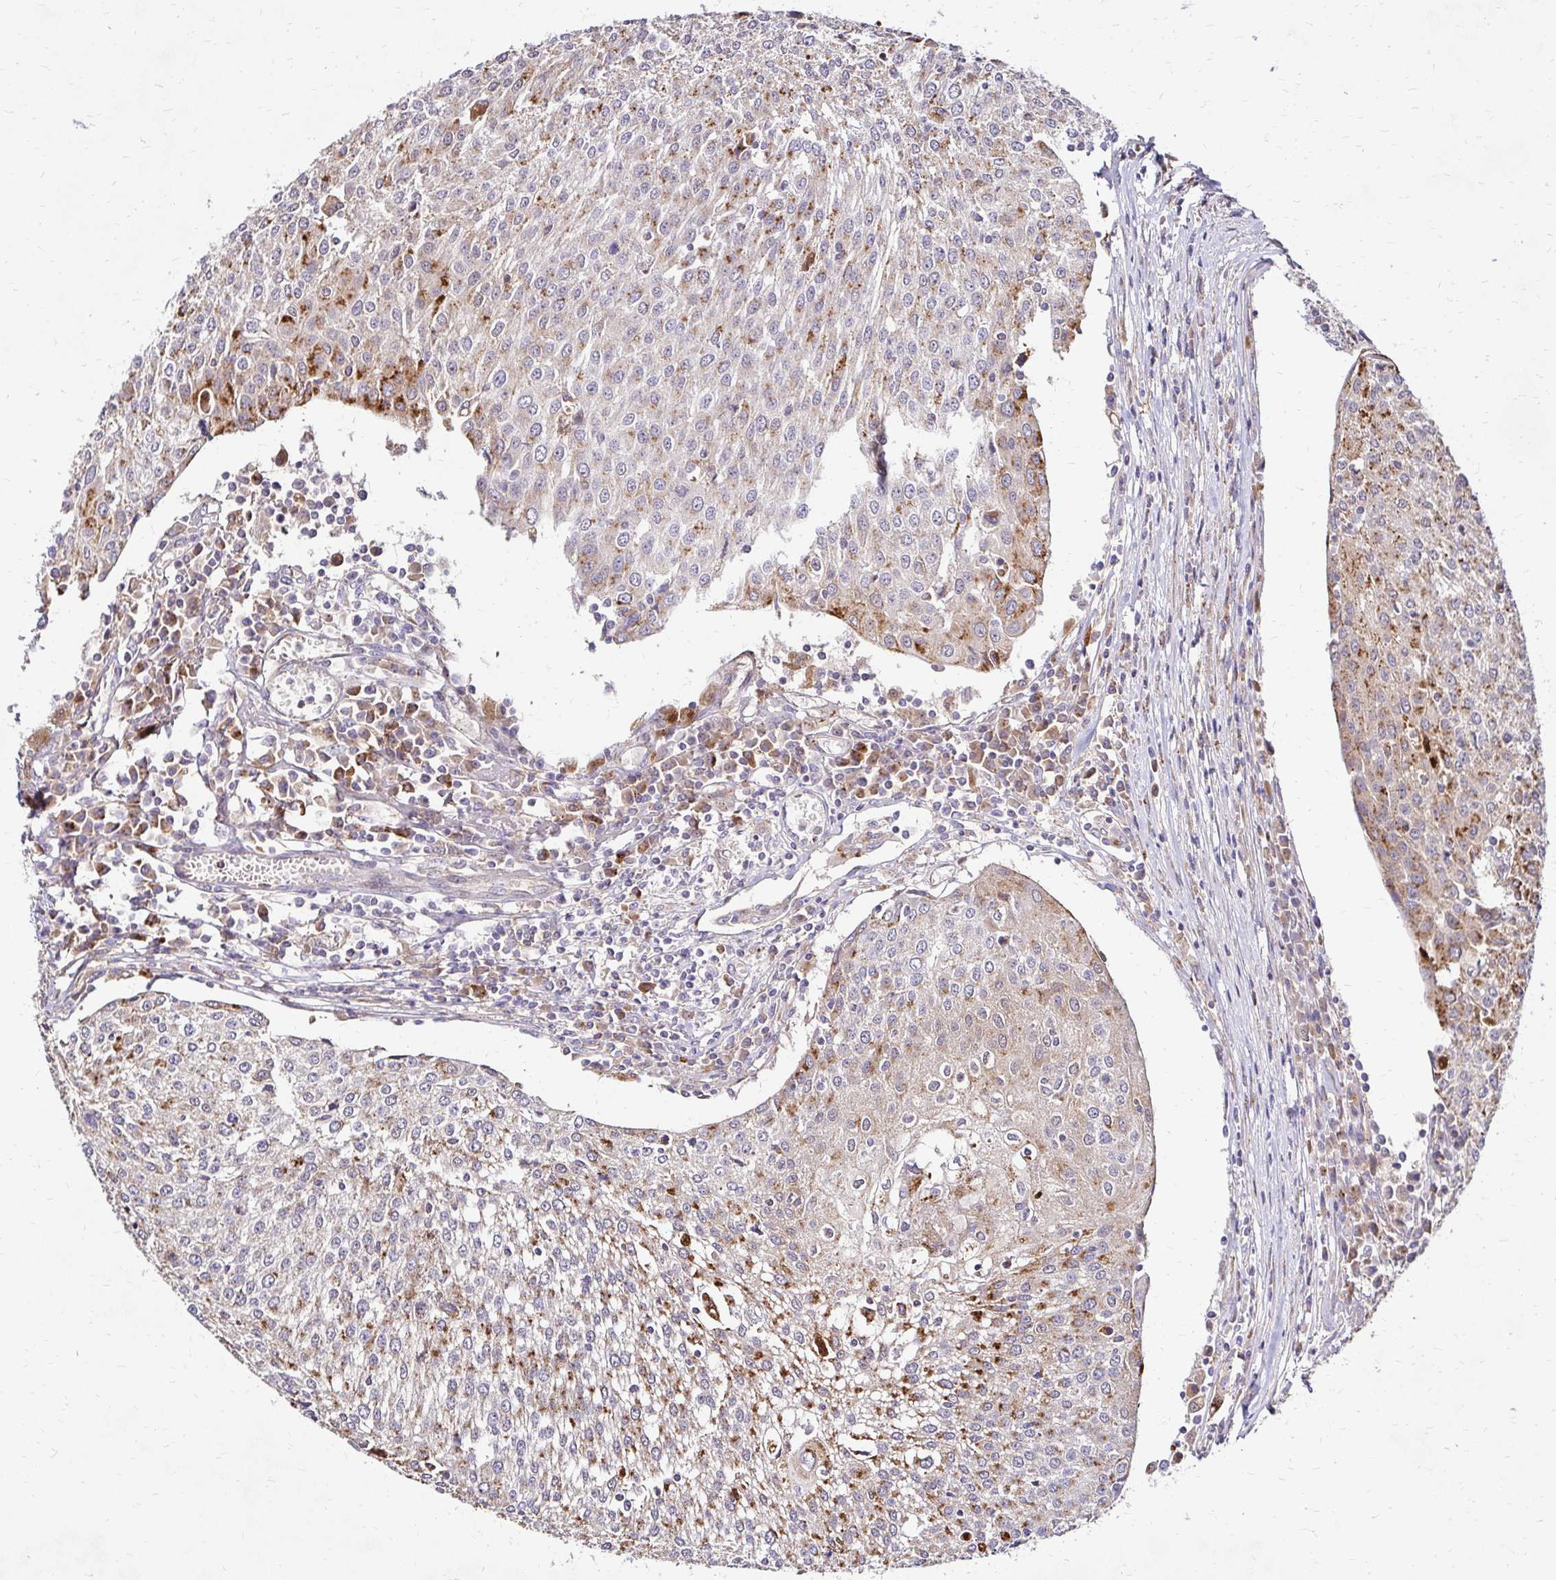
{"staining": {"intensity": "moderate", "quantity": "25%-75%", "location": "cytoplasmic/membranous"}, "tissue": "urothelial cancer", "cell_type": "Tumor cells", "image_type": "cancer", "snomed": [{"axis": "morphology", "description": "Urothelial carcinoma, High grade"}, {"axis": "topography", "description": "Urinary bladder"}], "caption": "A brown stain highlights moderate cytoplasmic/membranous expression of a protein in human urothelial cancer tumor cells.", "gene": "IDUA", "patient": {"sex": "female", "age": 85}}